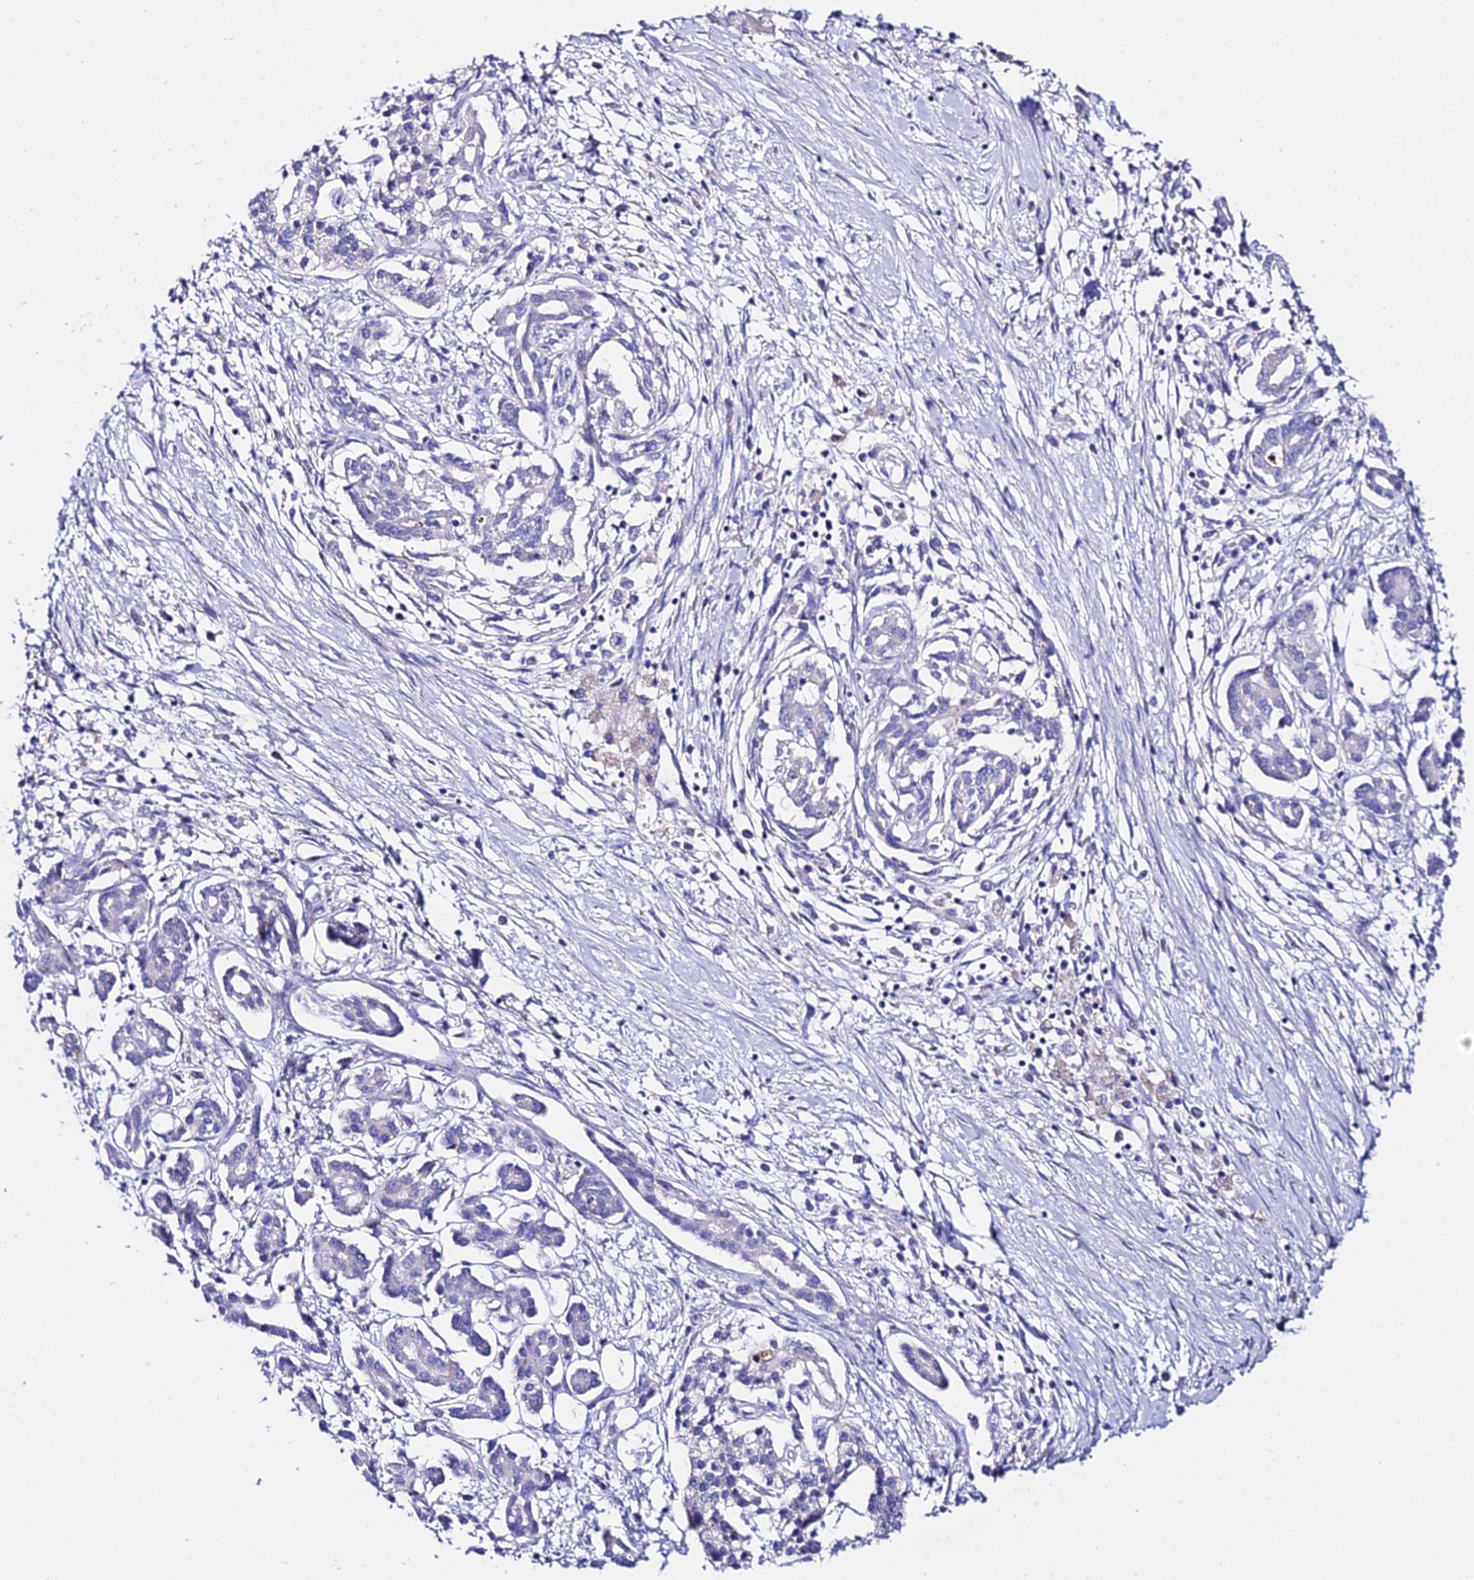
{"staining": {"intensity": "negative", "quantity": "none", "location": "none"}, "tissue": "pancreatic cancer", "cell_type": "Tumor cells", "image_type": "cancer", "snomed": [{"axis": "morphology", "description": "Adenocarcinoma, NOS"}, {"axis": "topography", "description": "Pancreas"}], "caption": "Histopathology image shows no significant protein expression in tumor cells of pancreatic adenocarcinoma.", "gene": "TMEM117", "patient": {"sex": "female", "age": 50}}